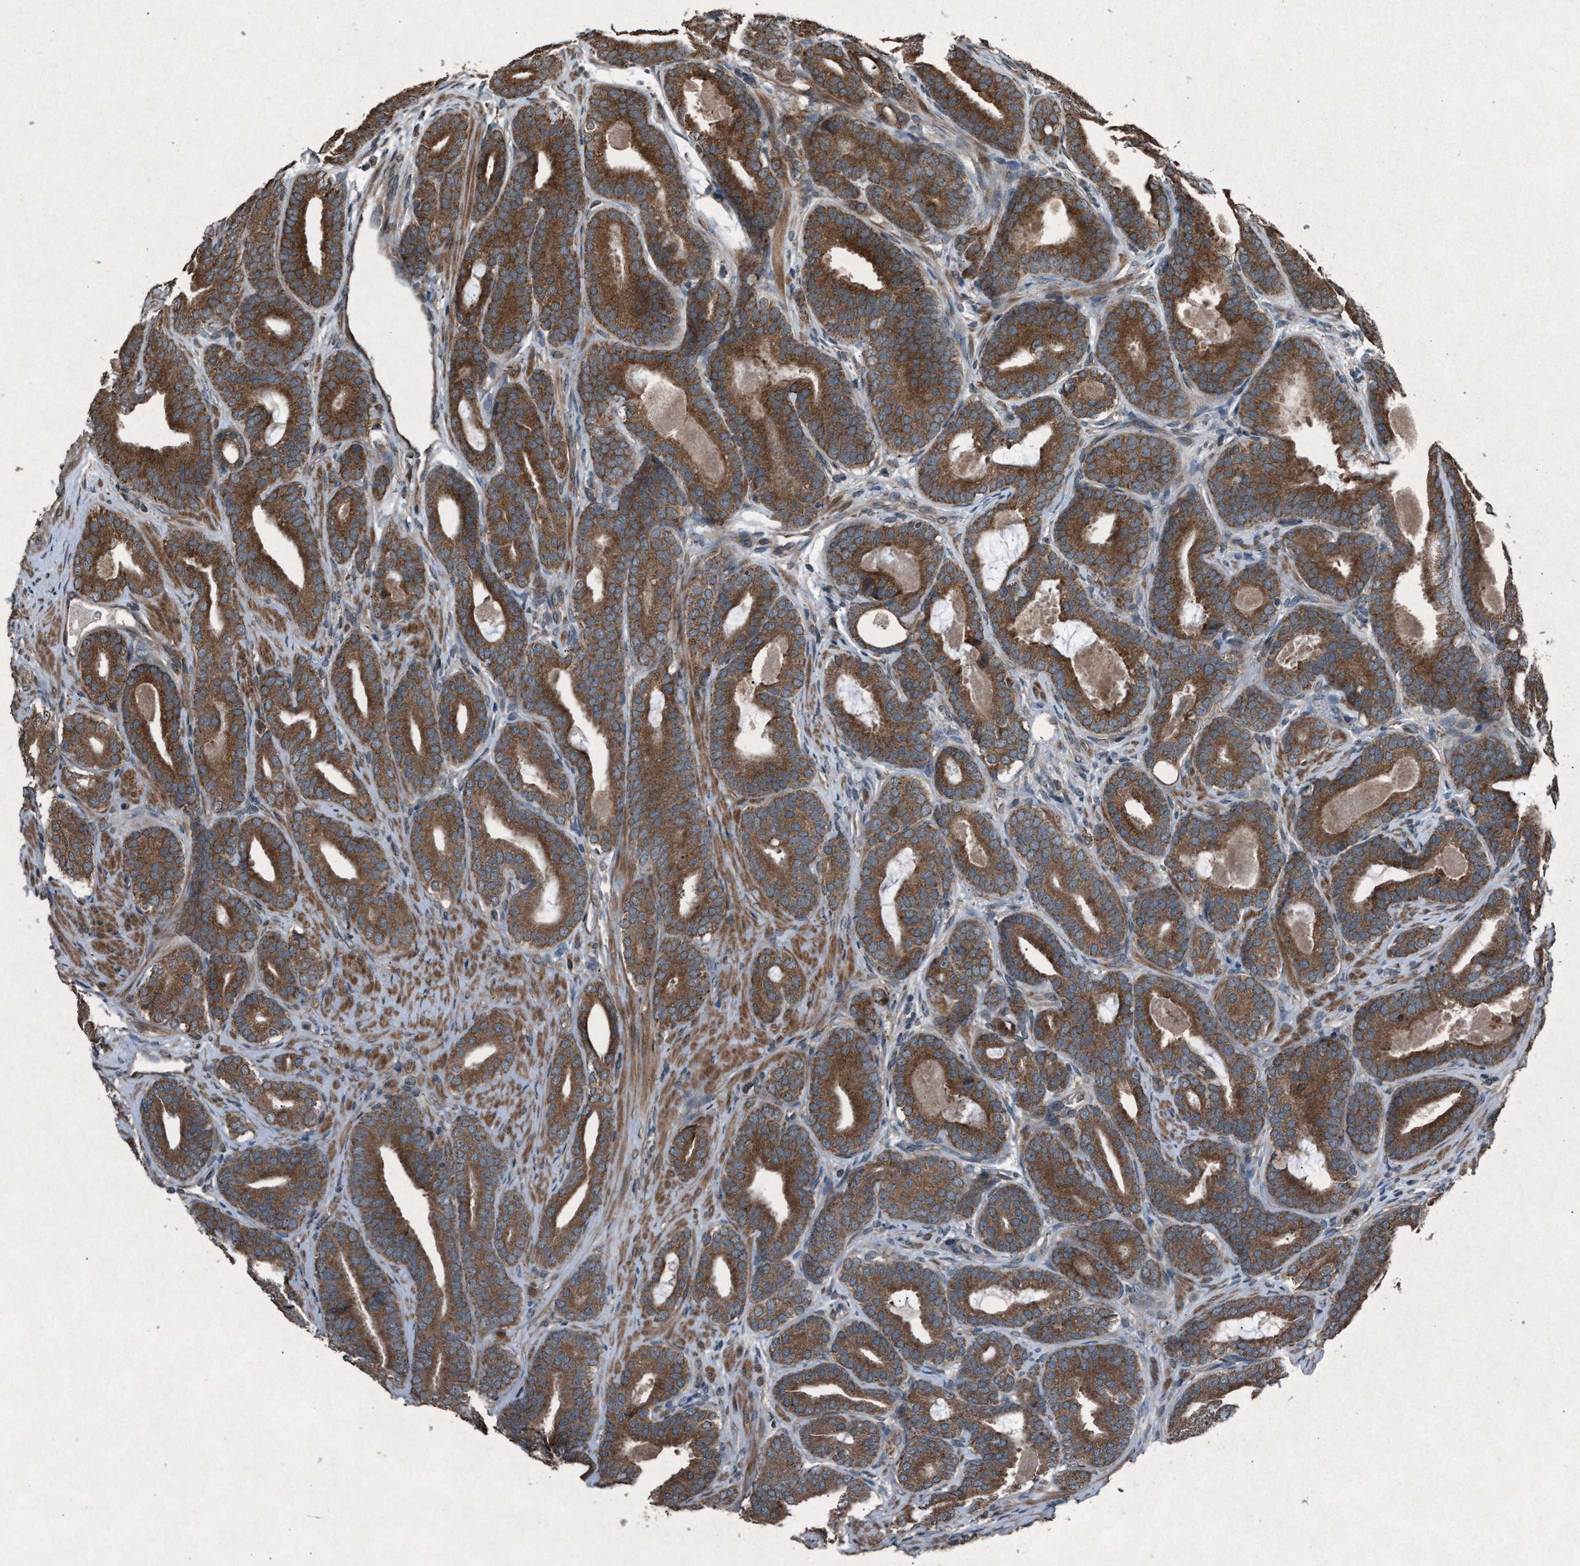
{"staining": {"intensity": "moderate", "quantity": ">75%", "location": "cytoplasmic/membranous"}, "tissue": "prostate cancer", "cell_type": "Tumor cells", "image_type": "cancer", "snomed": [{"axis": "morphology", "description": "Adenocarcinoma, High grade"}, {"axis": "topography", "description": "Prostate"}], "caption": "A micrograph of prostate cancer stained for a protein reveals moderate cytoplasmic/membranous brown staining in tumor cells.", "gene": "CALR", "patient": {"sex": "male", "age": 60}}